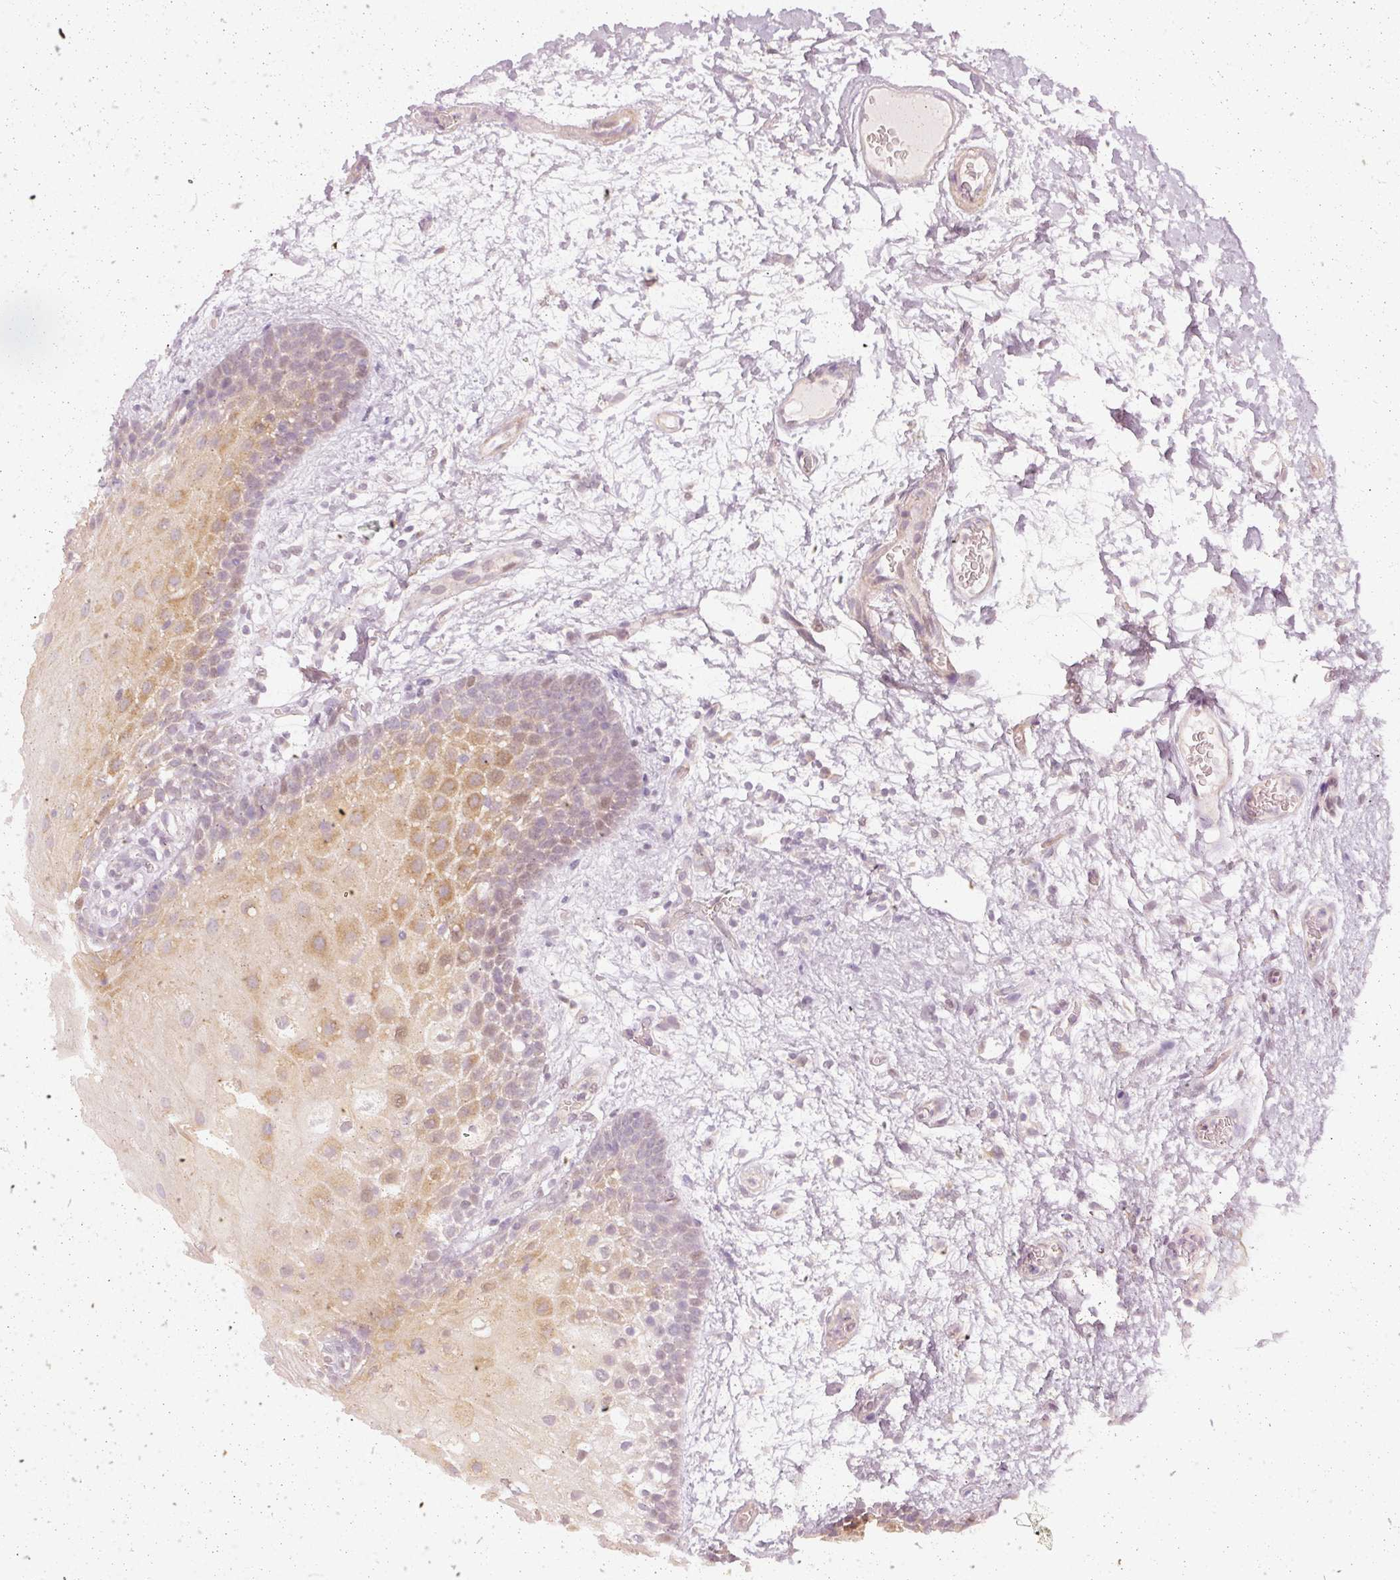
{"staining": {"intensity": "moderate", "quantity": "25%-75%", "location": "cytoplasmic/membranous,nuclear"}, "tissue": "oral mucosa", "cell_type": "Squamous epithelial cells", "image_type": "normal", "snomed": [{"axis": "morphology", "description": "Normal tissue, NOS"}, {"axis": "morphology", "description": "Squamous cell carcinoma, NOS"}, {"axis": "topography", "description": "Oral tissue"}, {"axis": "topography", "description": "Tounge, NOS"}, {"axis": "topography", "description": "Head-Neck"}], "caption": "Squamous epithelial cells show medium levels of moderate cytoplasmic/membranous,nuclear expression in about 25%-75% of cells in normal oral mucosa.", "gene": "DAPP1", "patient": {"sex": "male", "age": 76}}